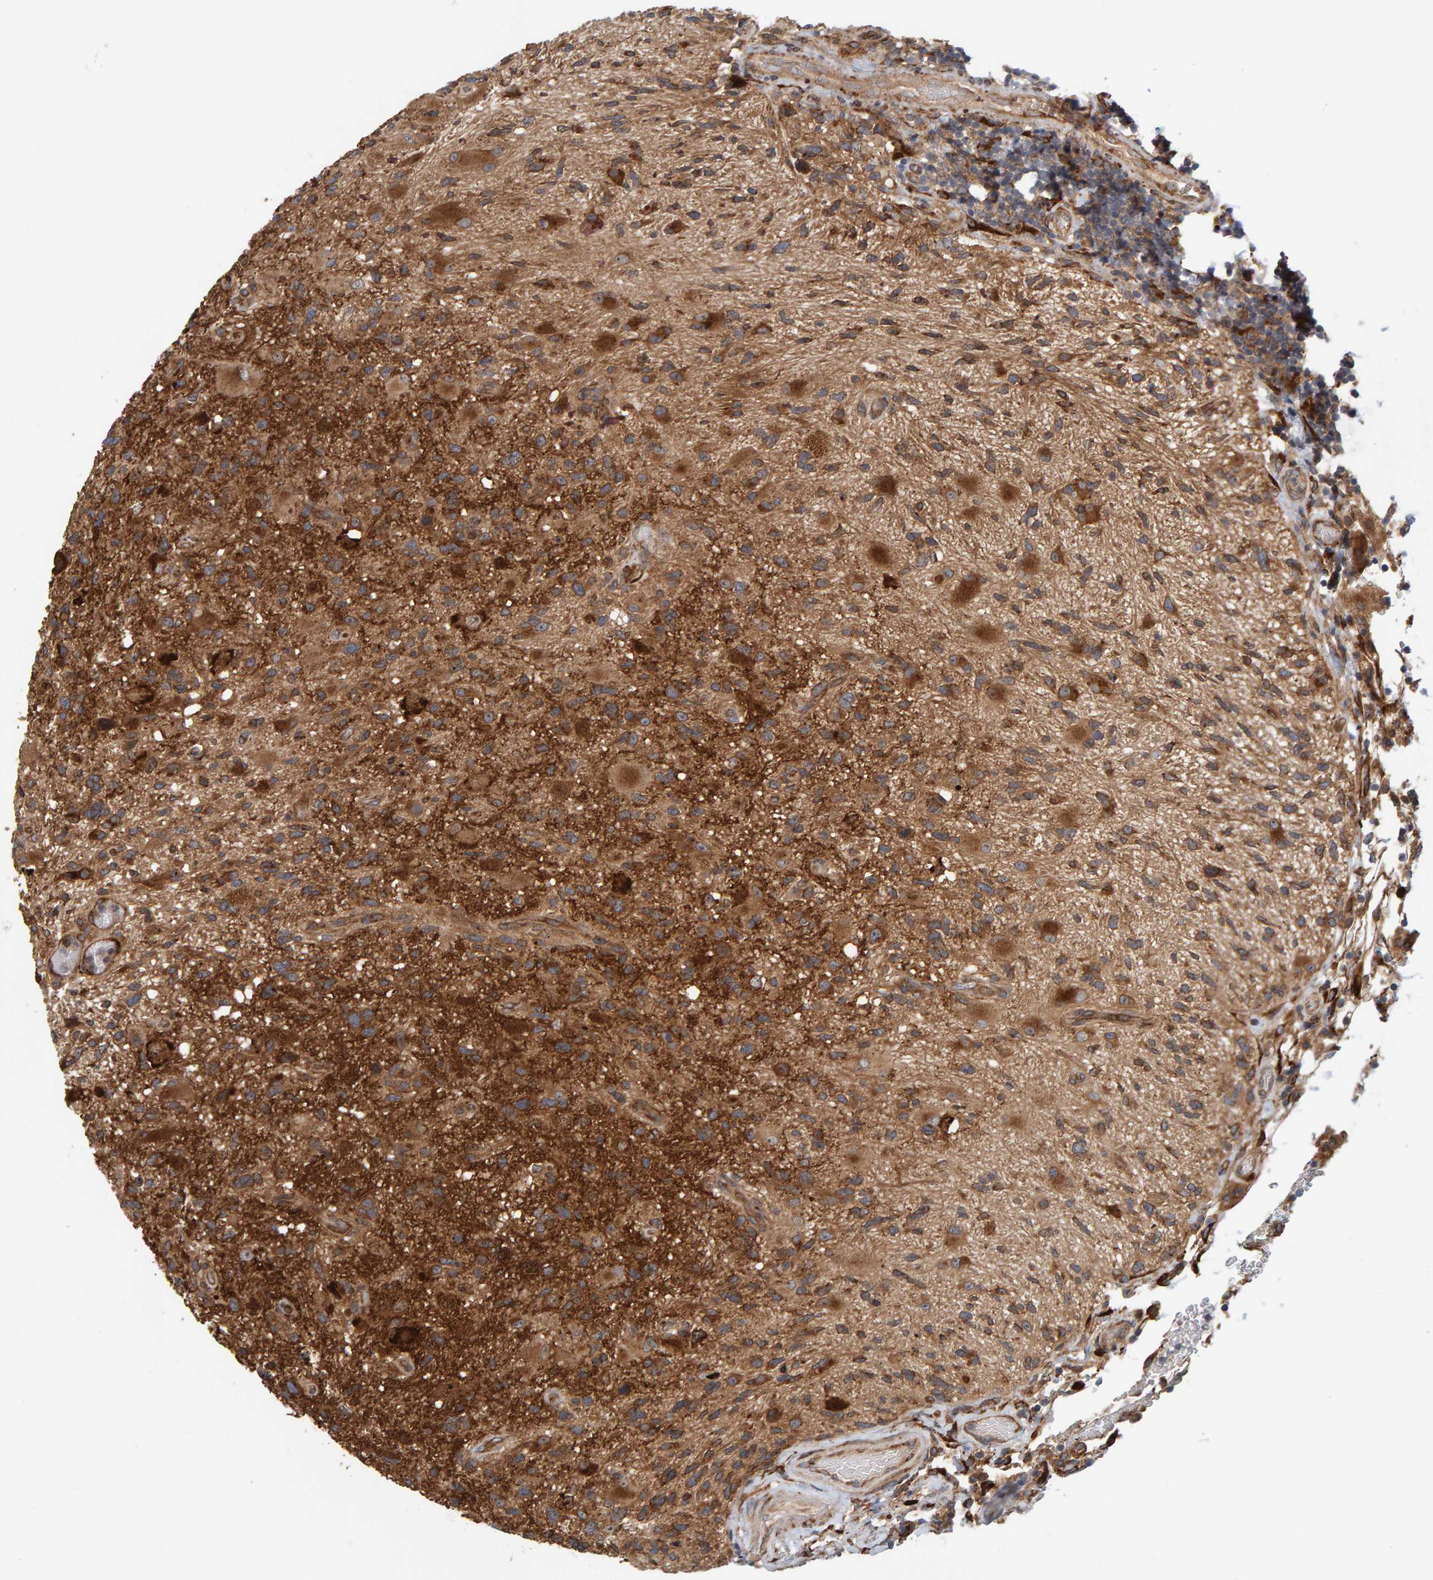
{"staining": {"intensity": "strong", "quantity": ">75%", "location": "cytoplasmic/membranous"}, "tissue": "glioma", "cell_type": "Tumor cells", "image_type": "cancer", "snomed": [{"axis": "morphology", "description": "Glioma, malignant, High grade"}, {"axis": "topography", "description": "Brain"}], "caption": "IHC (DAB) staining of human malignant glioma (high-grade) displays strong cytoplasmic/membranous protein staining in about >75% of tumor cells.", "gene": "BAIAP2", "patient": {"sex": "male", "age": 33}}